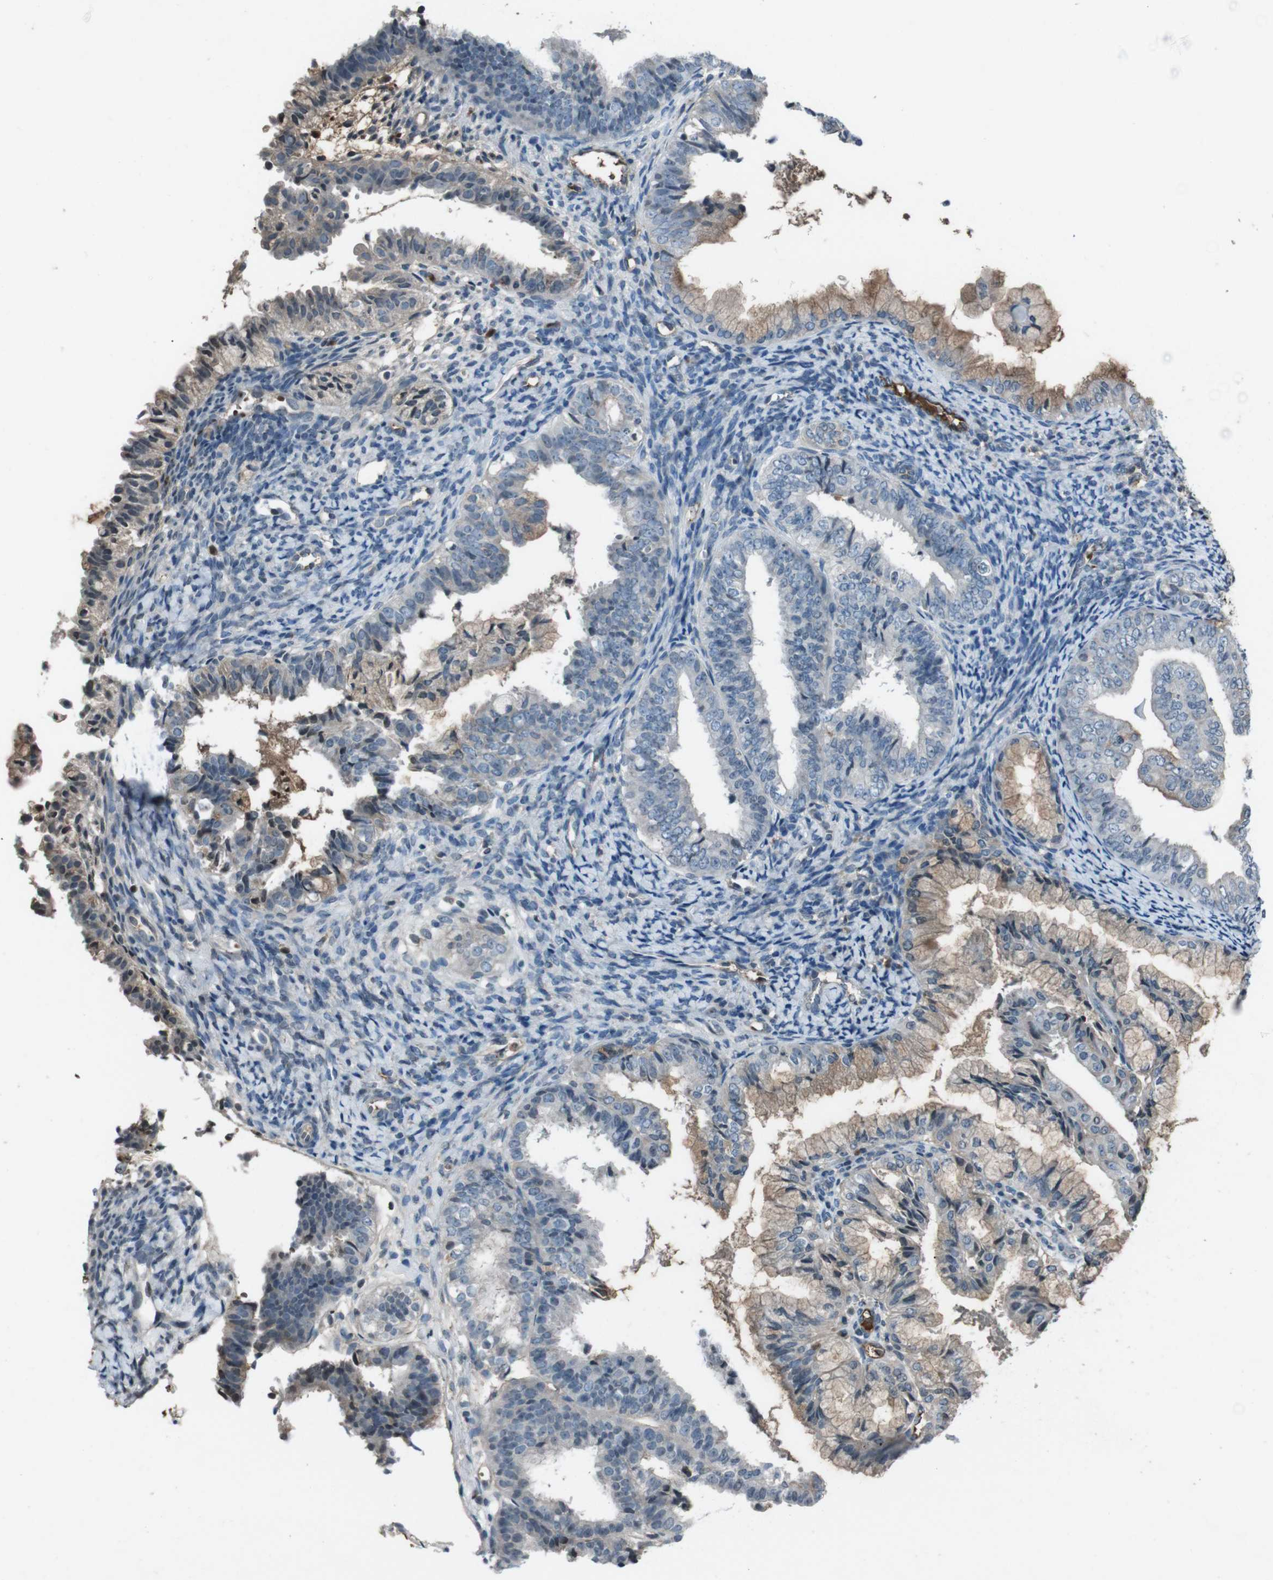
{"staining": {"intensity": "weak", "quantity": "25%-75%", "location": "cytoplasmic/membranous"}, "tissue": "endometrial cancer", "cell_type": "Tumor cells", "image_type": "cancer", "snomed": [{"axis": "morphology", "description": "Adenocarcinoma, NOS"}, {"axis": "topography", "description": "Endometrium"}], "caption": "Weak cytoplasmic/membranous expression for a protein is seen in approximately 25%-75% of tumor cells of endometrial adenocarcinoma using immunohistochemistry (IHC).", "gene": "UGT1A6", "patient": {"sex": "female", "age": 63}}